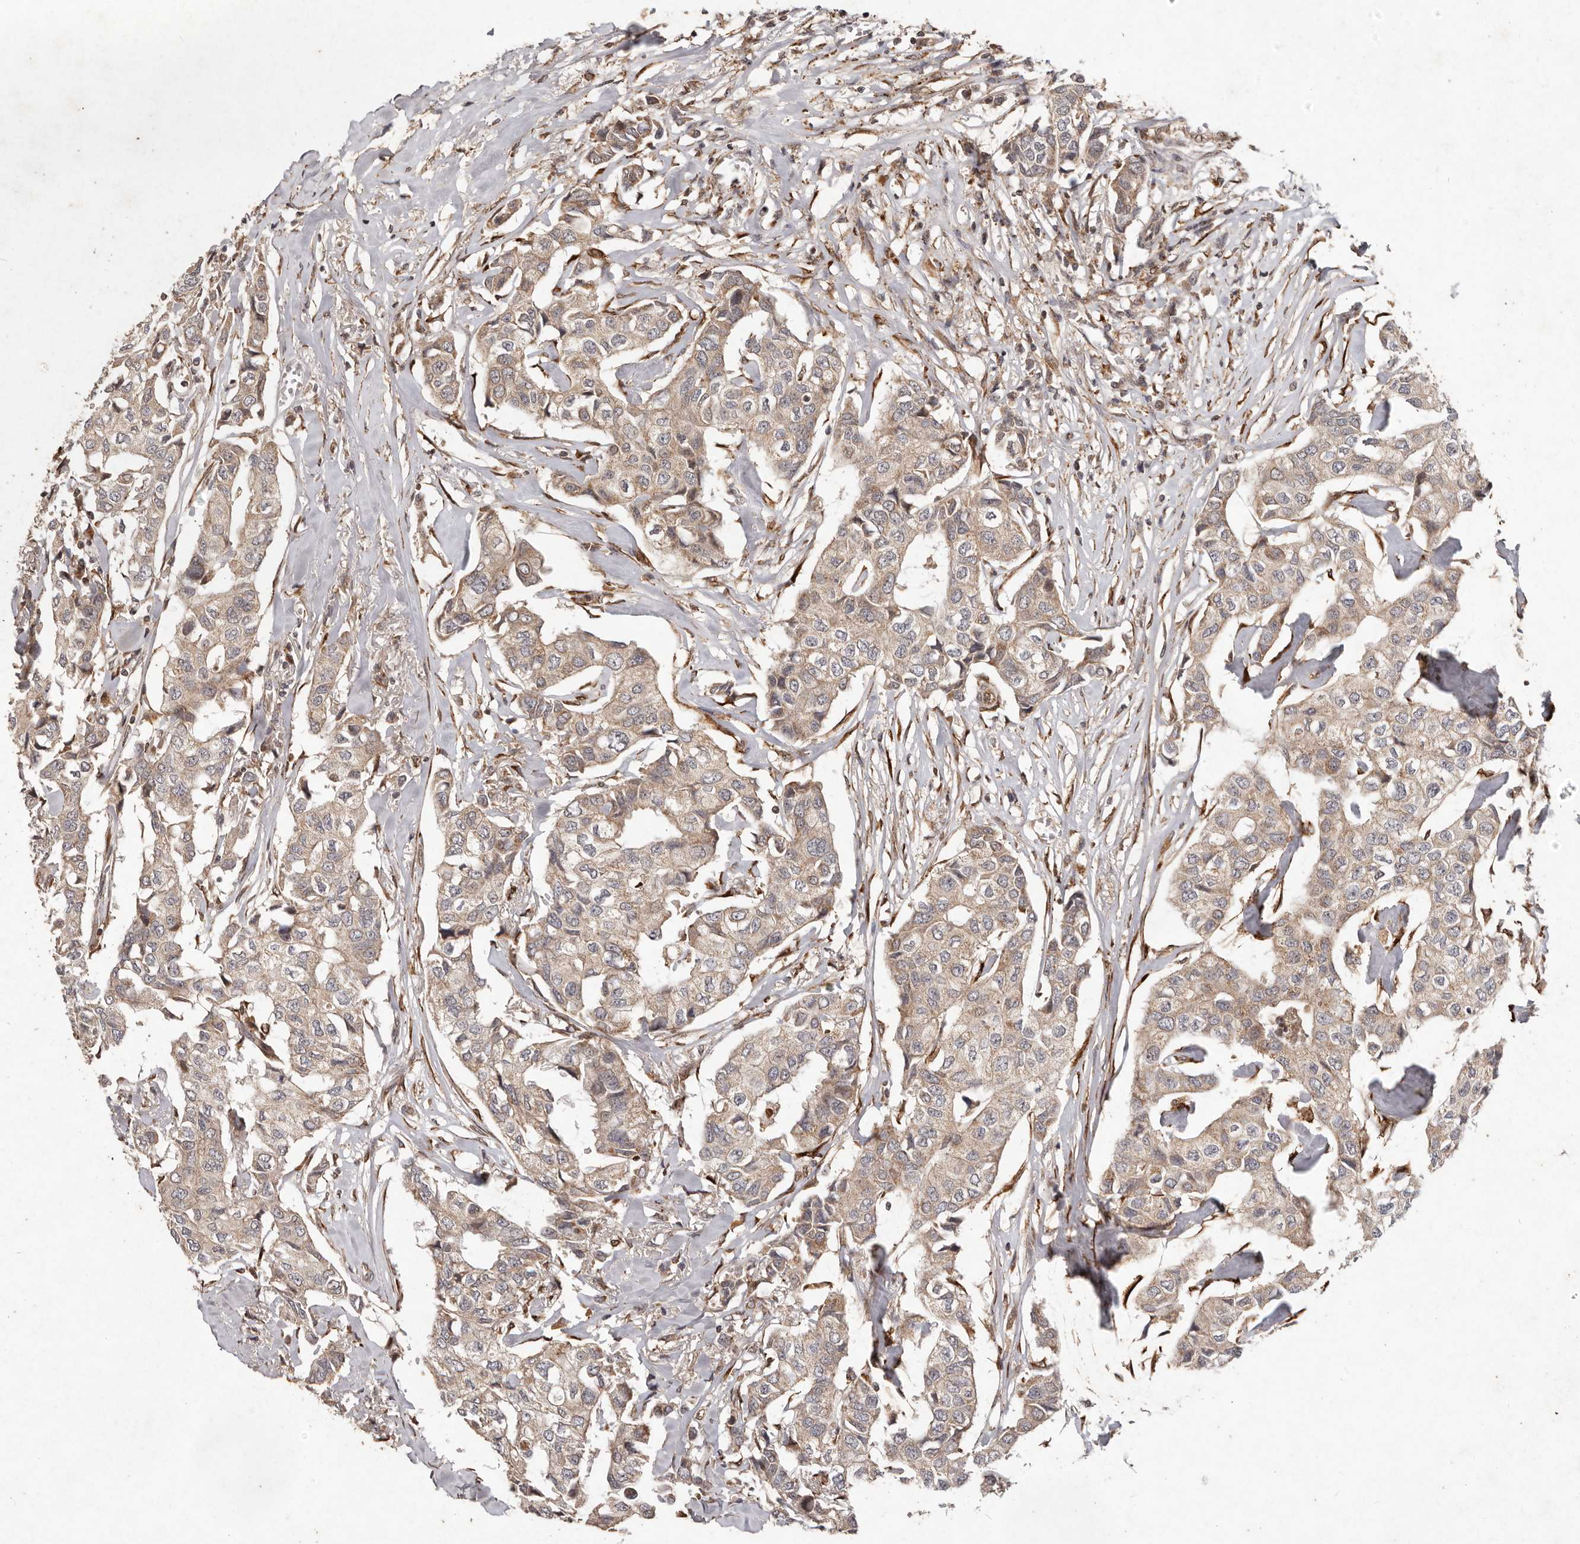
{"staining": {"intensity": "weak", "quantity": ">75%", "location": "cytoplasmic/membranous"}, "tissue": "breast cancer", "cell_type": "Tumor cells", "image_type": "cancer", "snomed": [{"axis": "morphology", "description": "Duct carcinoma"}, {"axis": "topography", "description": "Breast"}], "caption": "Immunohistochemical staining of breast cancer (infiltrating ductal carcinoma) exhibits low levels of weak cytoplasmic/membranous protein staining in approximately >75% of tumor cells. (DAB (3,3'-diaminobenzidine) IHC, brown staining for protein, blue staining for nuclei).", "gene": "PLOD2", "patient": {"sex": "female", "age": 80}}